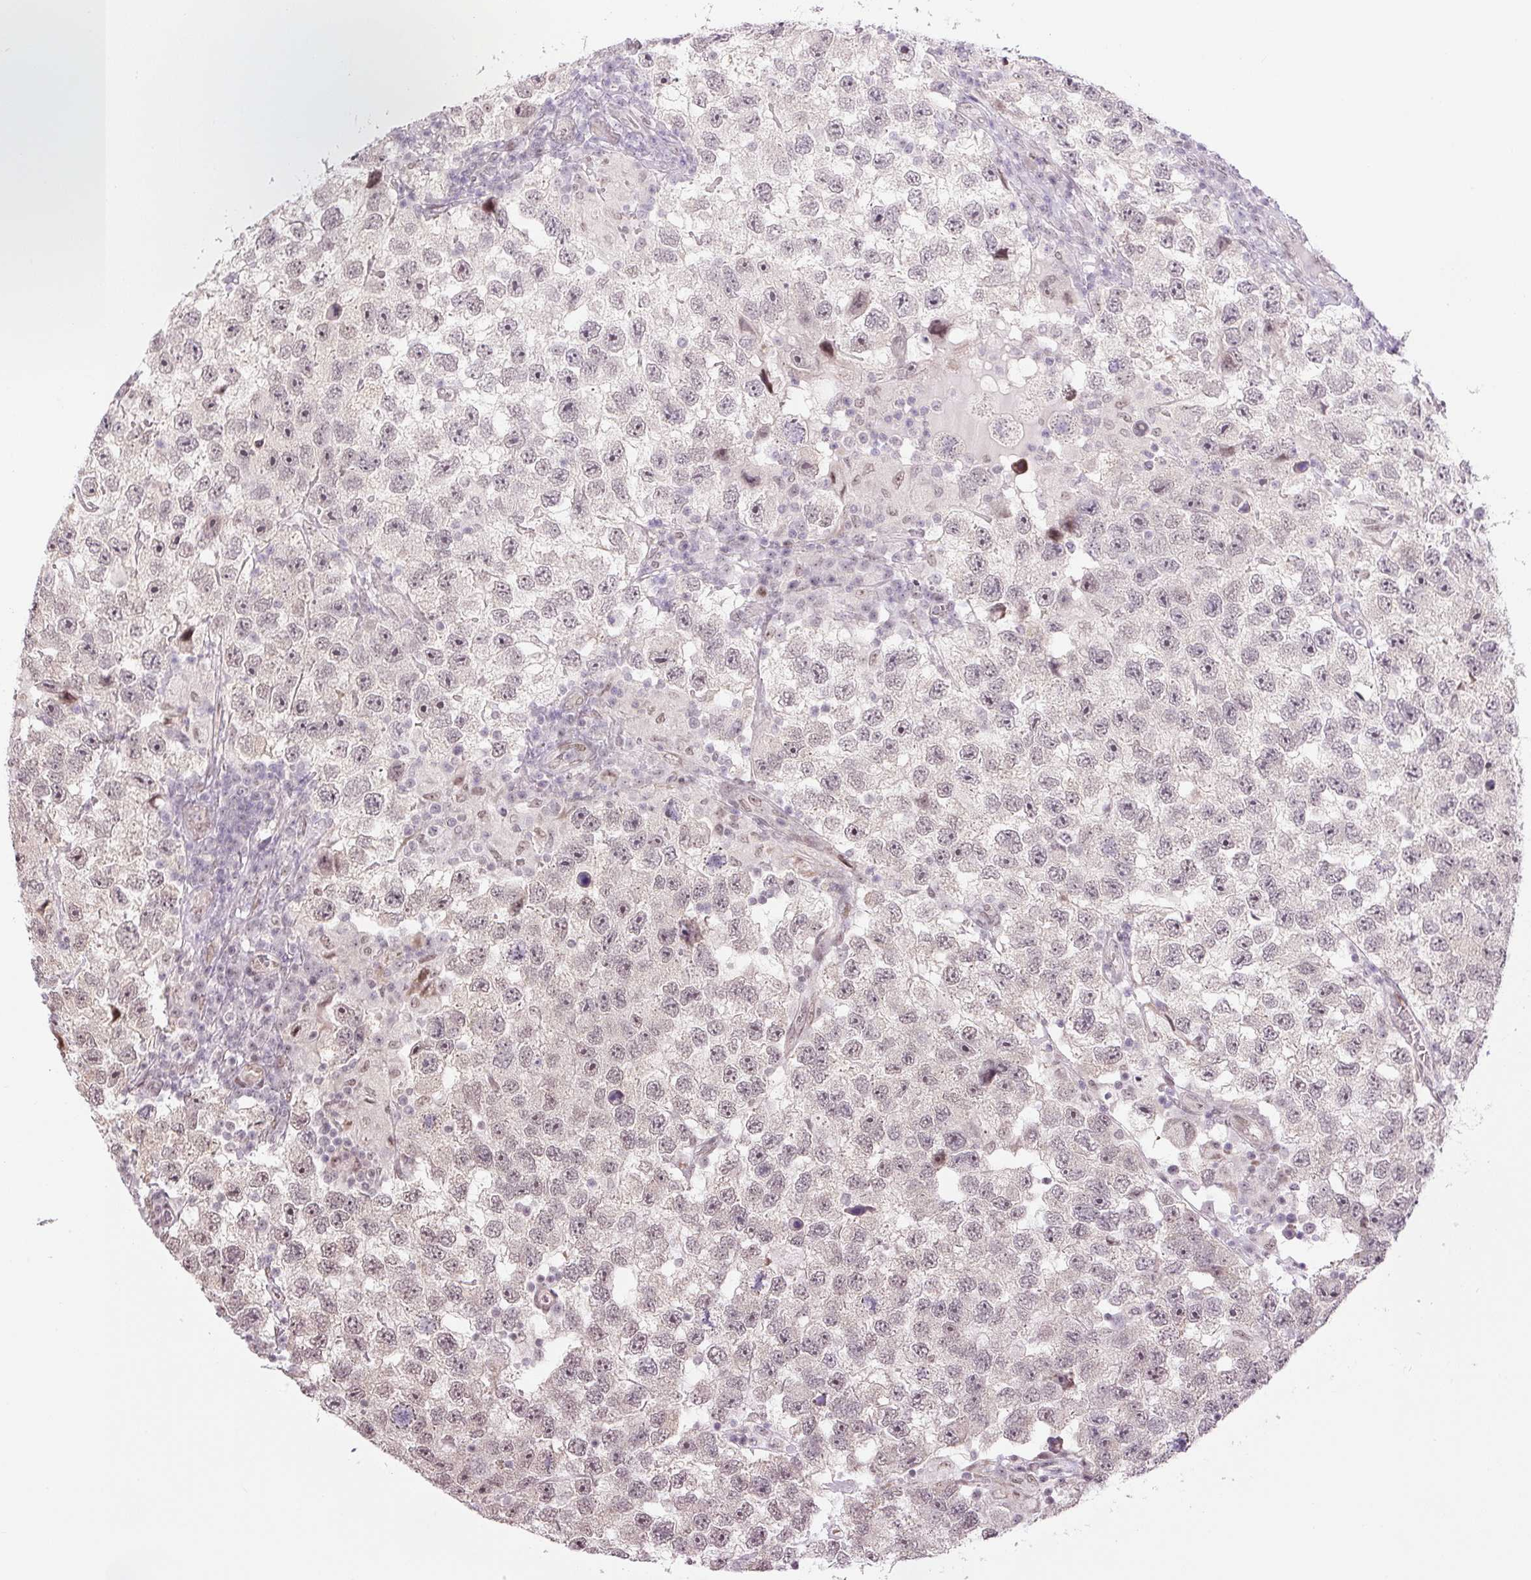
{"staining": {"intensity": "weak", "quantity": "<25%", "location": "nuclear"}, "tissue": "testis cancer", "cell_type": "Tumor cells", "image_type": "cancer", "snomed": [{"axis": "morphology", "description": "Seminoma, NOS"}, {"axis": "topography", "description": "Testis"}], "caption": "There is no significant expression in tumor cells of testis cancer (seminoma).", "gene": "TCFL5", "patient": {"sex": "male", "age": 26}}